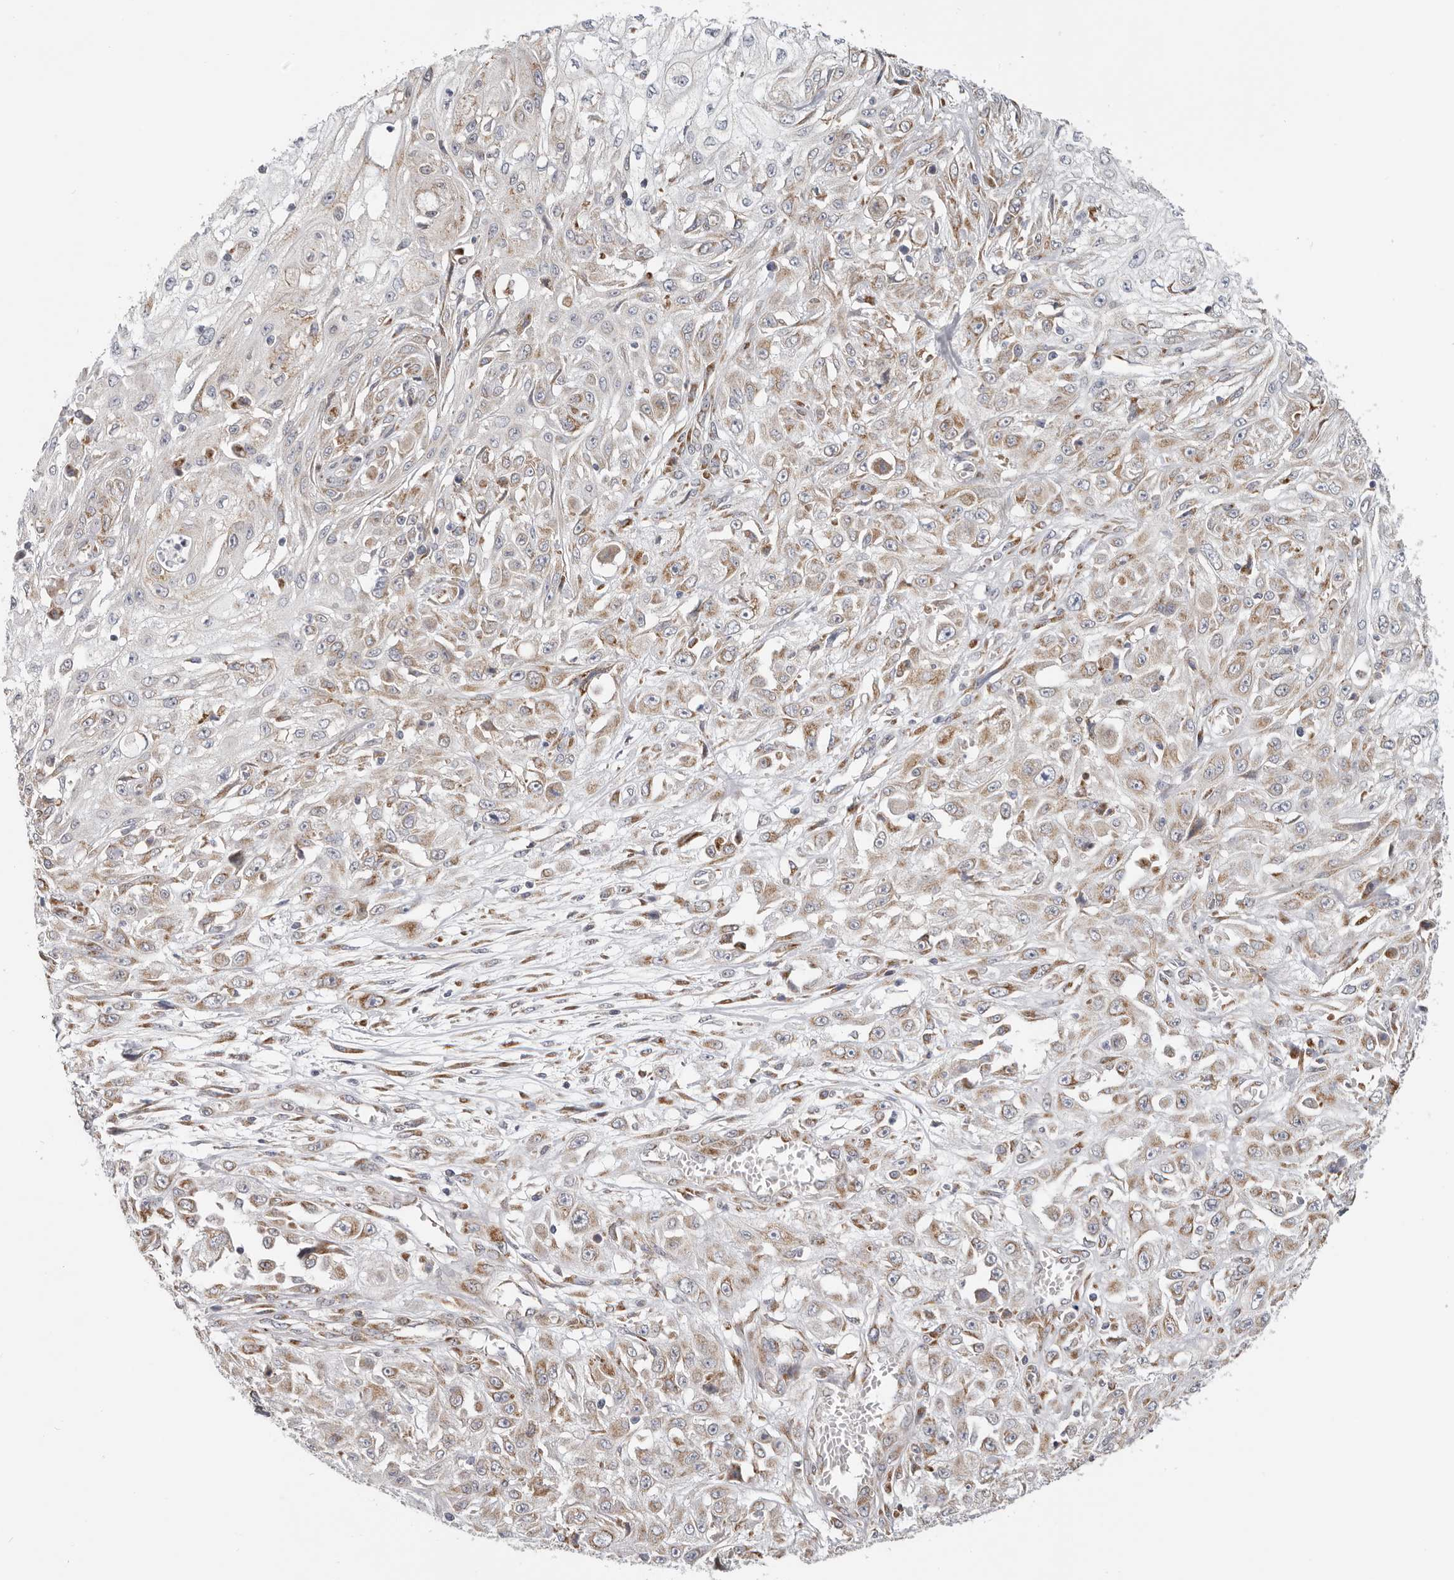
{"staining": {"intensity": "weak", "quantity": ">75%", "location": "cytoplasmic/membranous"}, "tissue": "skin cancer", "cell_type": "Tumor cells", "image_type": "cancer", "snomed": [{"axis": "morphology", "description": "Squamous cell carcinoma, NOS"}, {"axis": "morphology", "description": "Squamous cell carcinoma, metastatic, NOS"}, {"axis": "topography", "description": "Skin"}, {"axis": "topography", "description": "Lymph node"}], "caption": "Protein expression by IHC reveals weak cytoplasmic/membranous staining in approximately >75% of tumor cells in skin squamous cell carcinoma.", "gene": "IL32", "patient": {"sex": "male", "age": 75}}